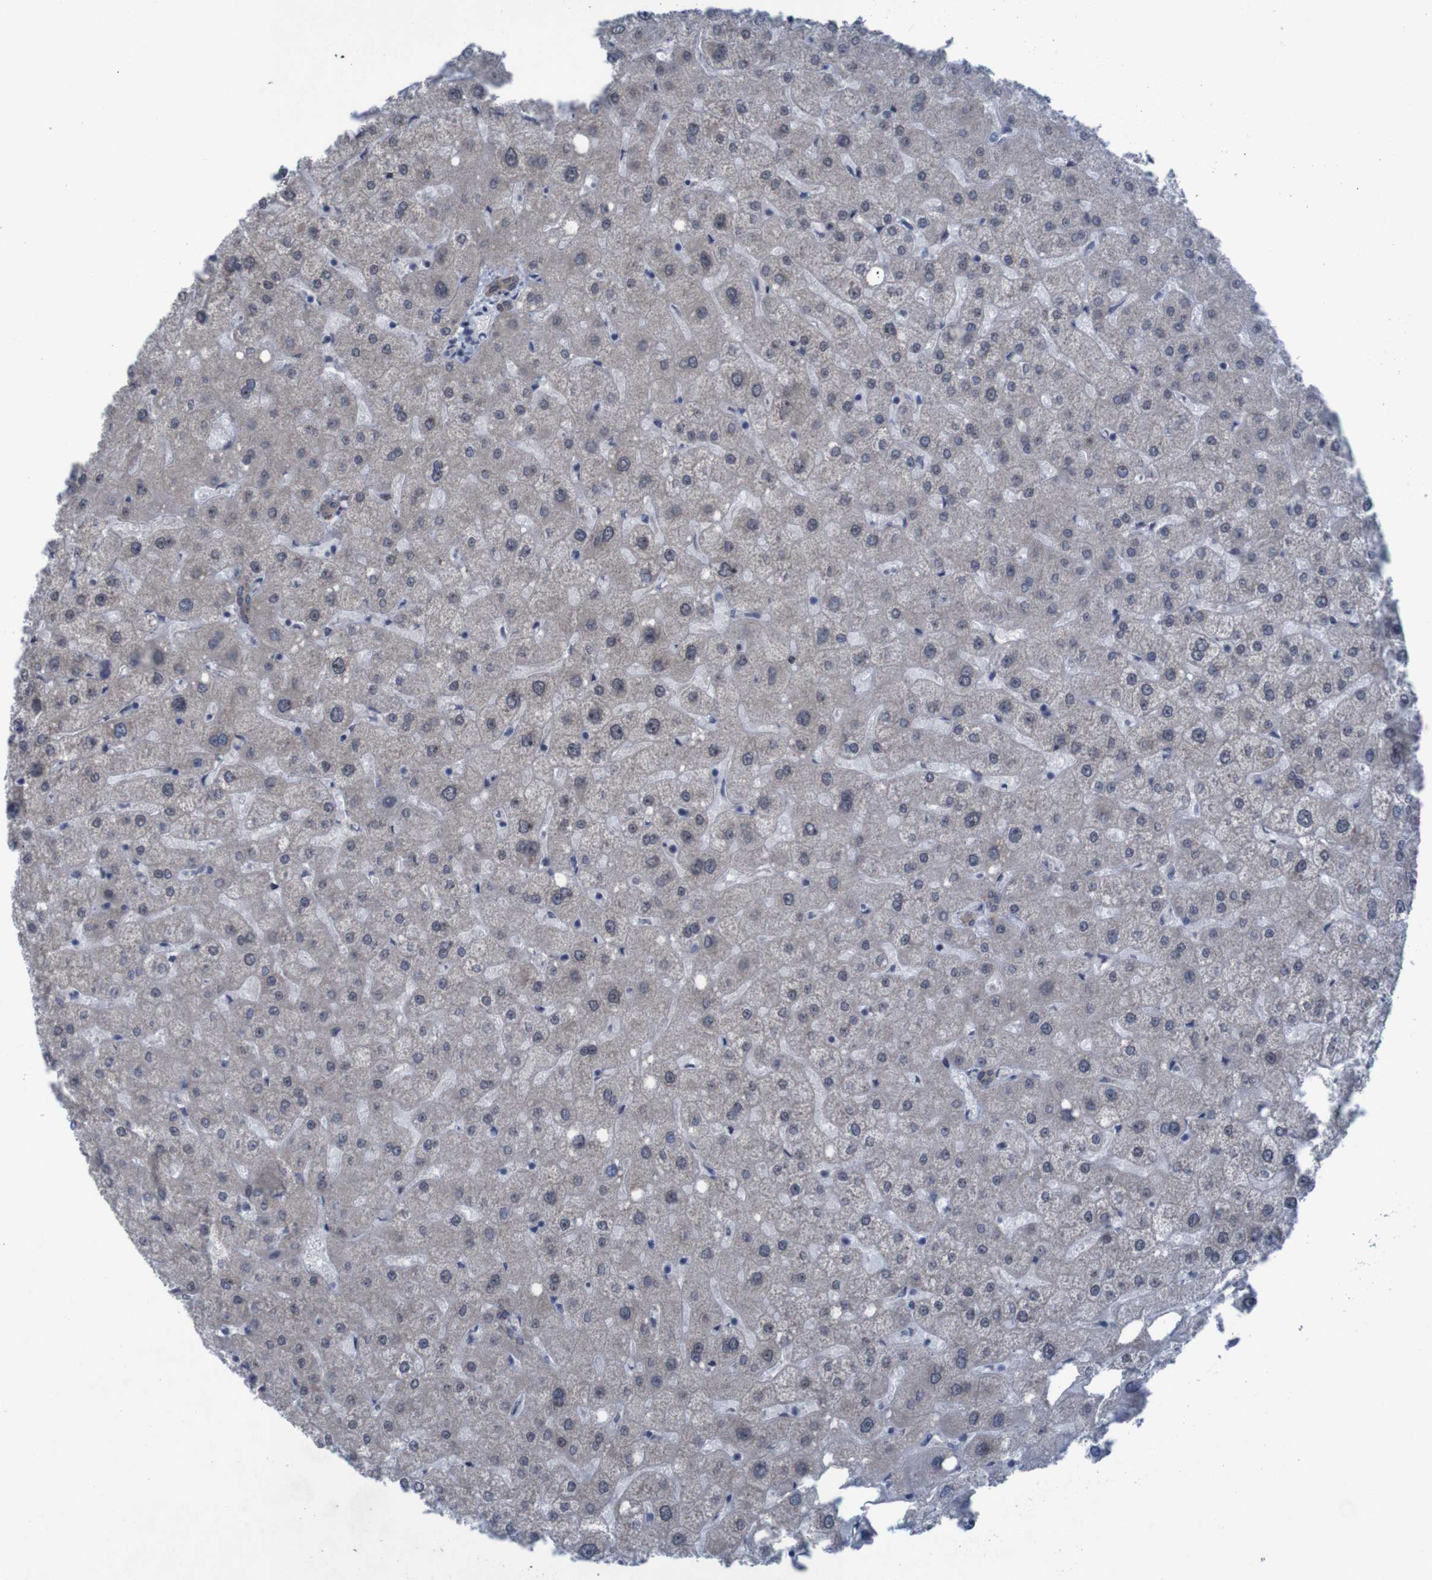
{"staining": {"intensity": "weak", "quantity": "<25%", "location": "cytoplasmic/membranous"}, "tissue": "liver", "cell_type": "Cholangiocytes", "image_type": "normal", "snomed": [{"axis": "morphology", "description": "Normal tissue, NOS"}, {"axis": "topography", "description": "Liver"}], "caption": "Immunohistochemical staining of benign liver shows no significant positivity in cholangiocytes.", "gene": "CLDN18", "patient": {"sex": "male", "age": 73}}